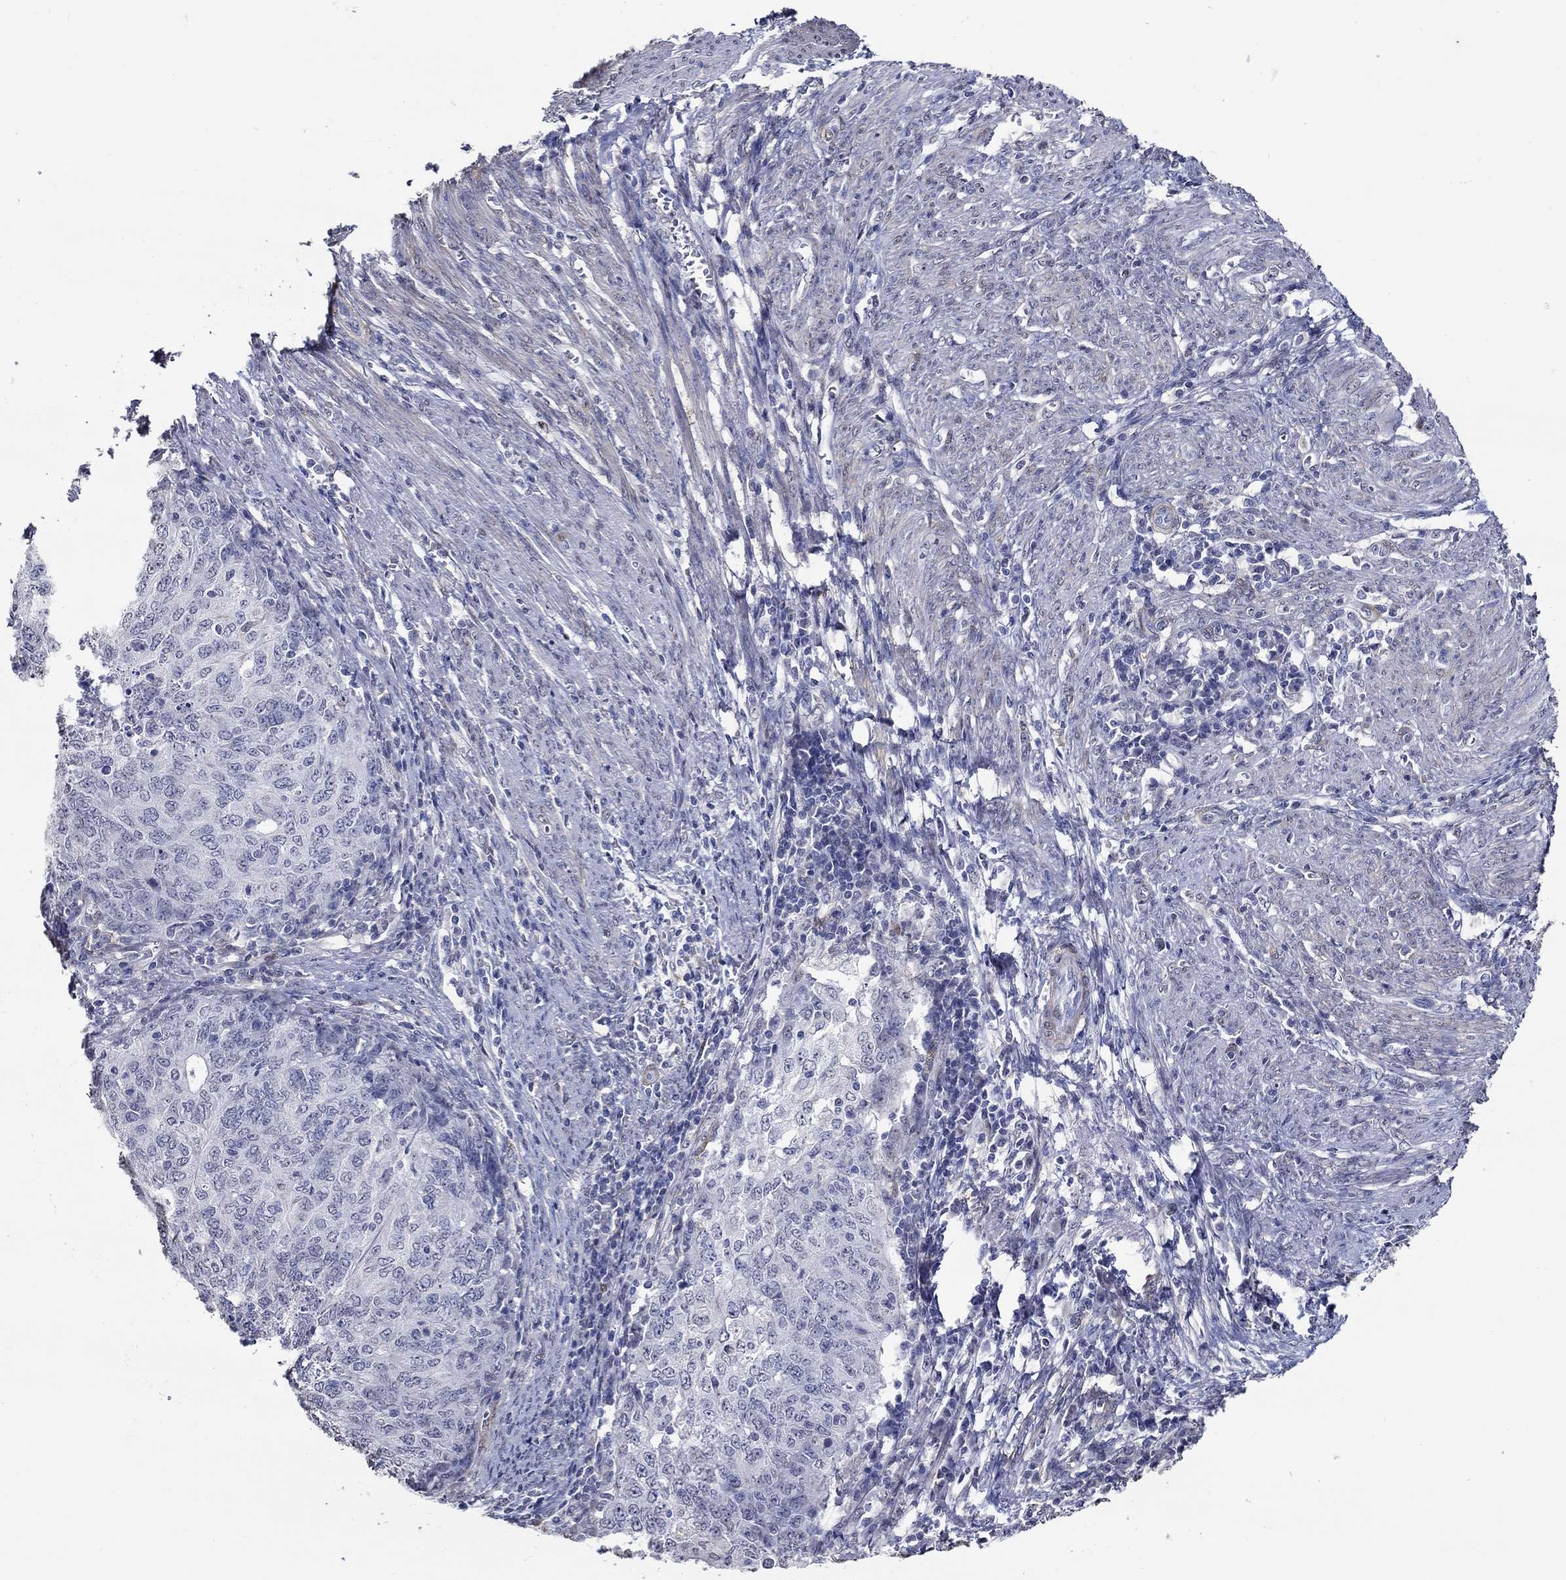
{"staining": {"intensity": "negative", "quantity": "none", "location": "none"}, "tissue": "endometrial cancer", "cell_type": "Tumor cells", "image_type": "cancer", "snomed": [{"axis": "morphology", "description": "Adenocarcinoma, NOS"}, {"axis": "topography", "description": "Endometrium"}], "caption": "High magnification brightfield microscopy of endometrial cancer stained with DAB (3,3'-diaminobenzidine) (brown) and counterstained with hematoxylin (blue): tumor cells show no significant positivity. (DAB immunohistochemistry visualized using brightfield microscopy, high magnification).", "gene": "PDE1B", "patient": {"sex": "female", "age": 82}}